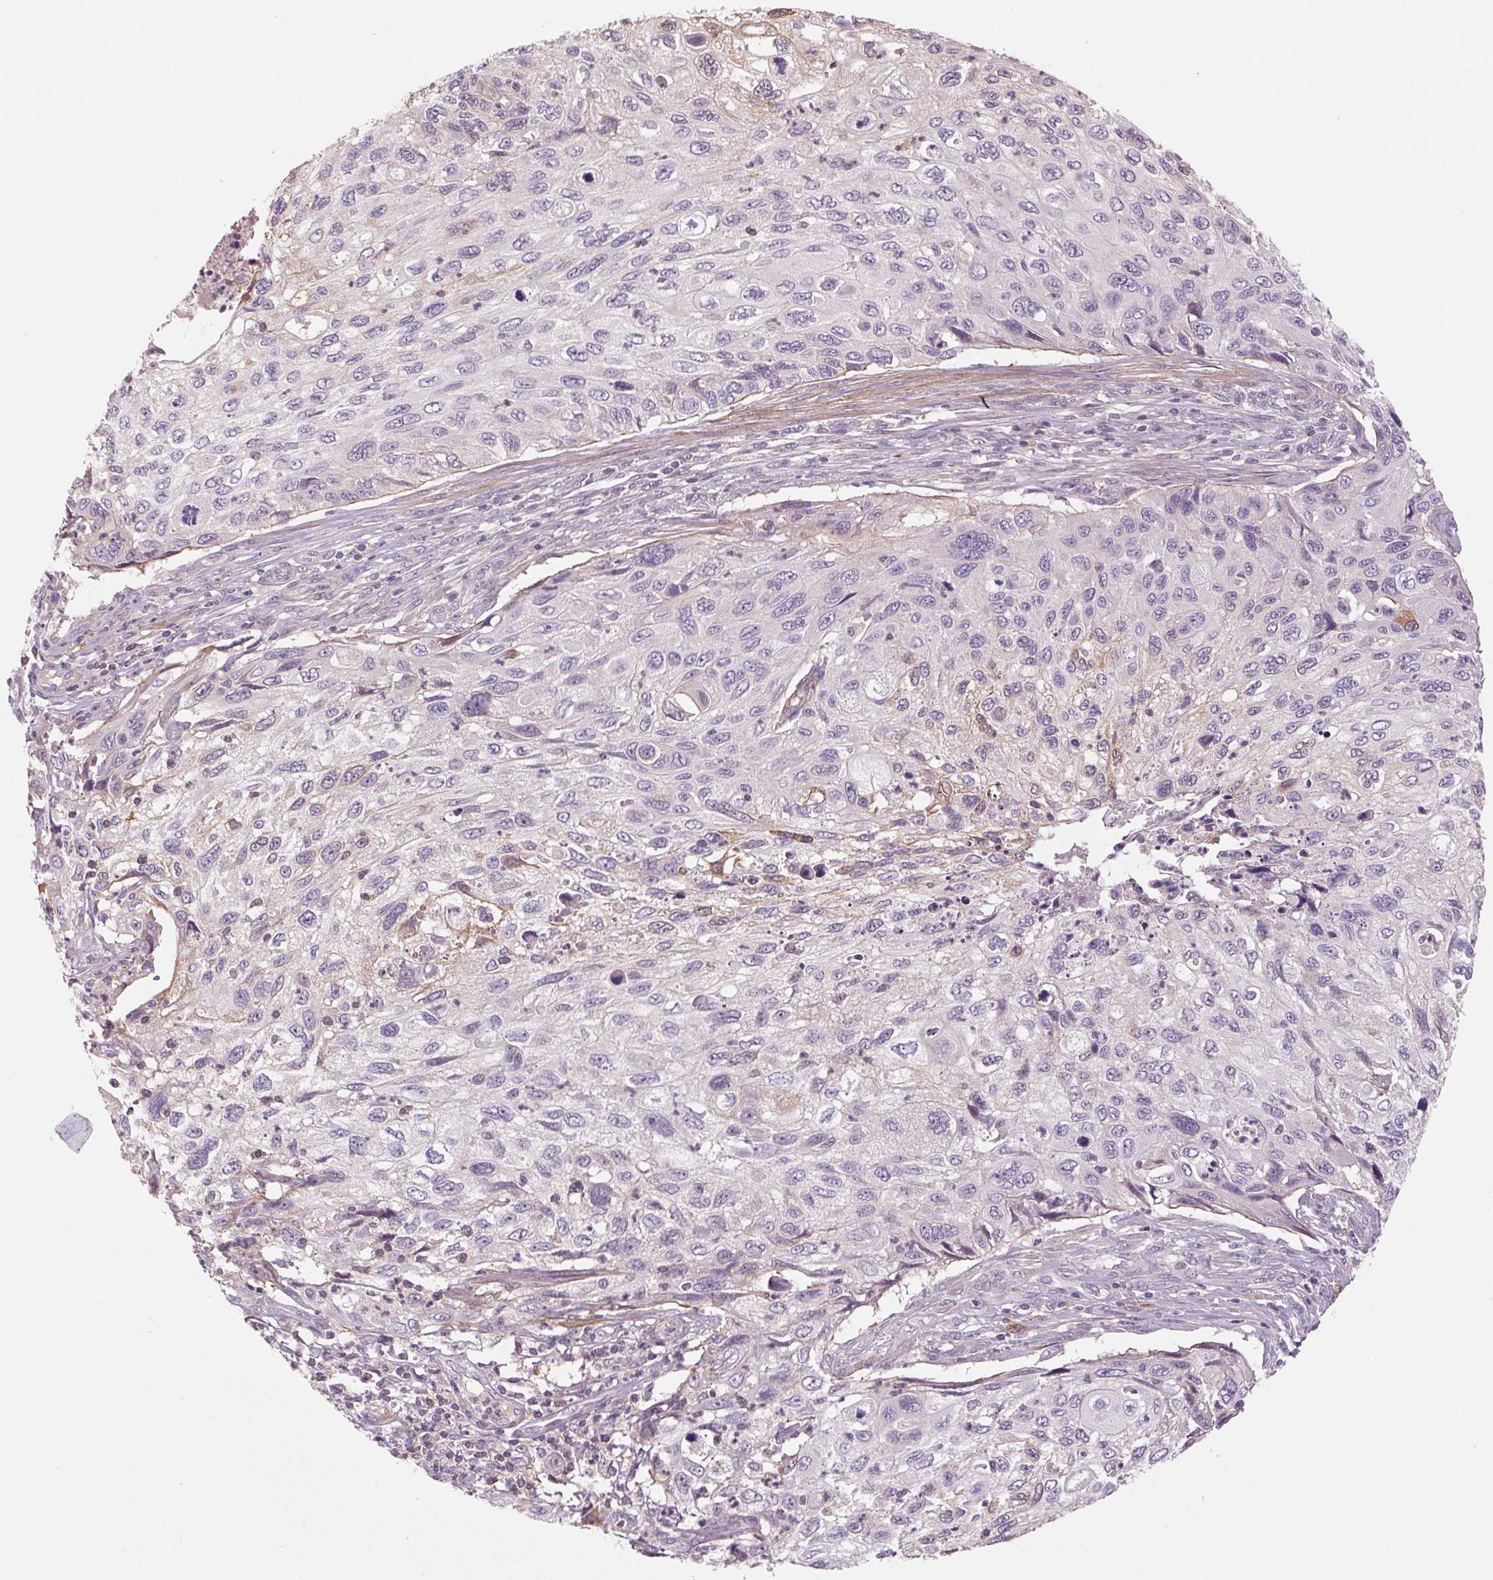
{"staining": {"intensity": "negative", "quantity": "none", "location": "none"}, "tissue": "cervical cancer", "cell_type": "Tumor cells", "image_type": "cancer", "snomed": [{"axis": "morphology", "description": "Squamous cell carcinoma, NOS"}, {"axis": "topography", "description": "Cervix"}], "caption": "Image shows no protein positivity in tumor cells of cervical cancer (squamous cell carcinoma) tissue.", "gene": "HHLA2", "patient": {"sex": "female", "age": 70}}